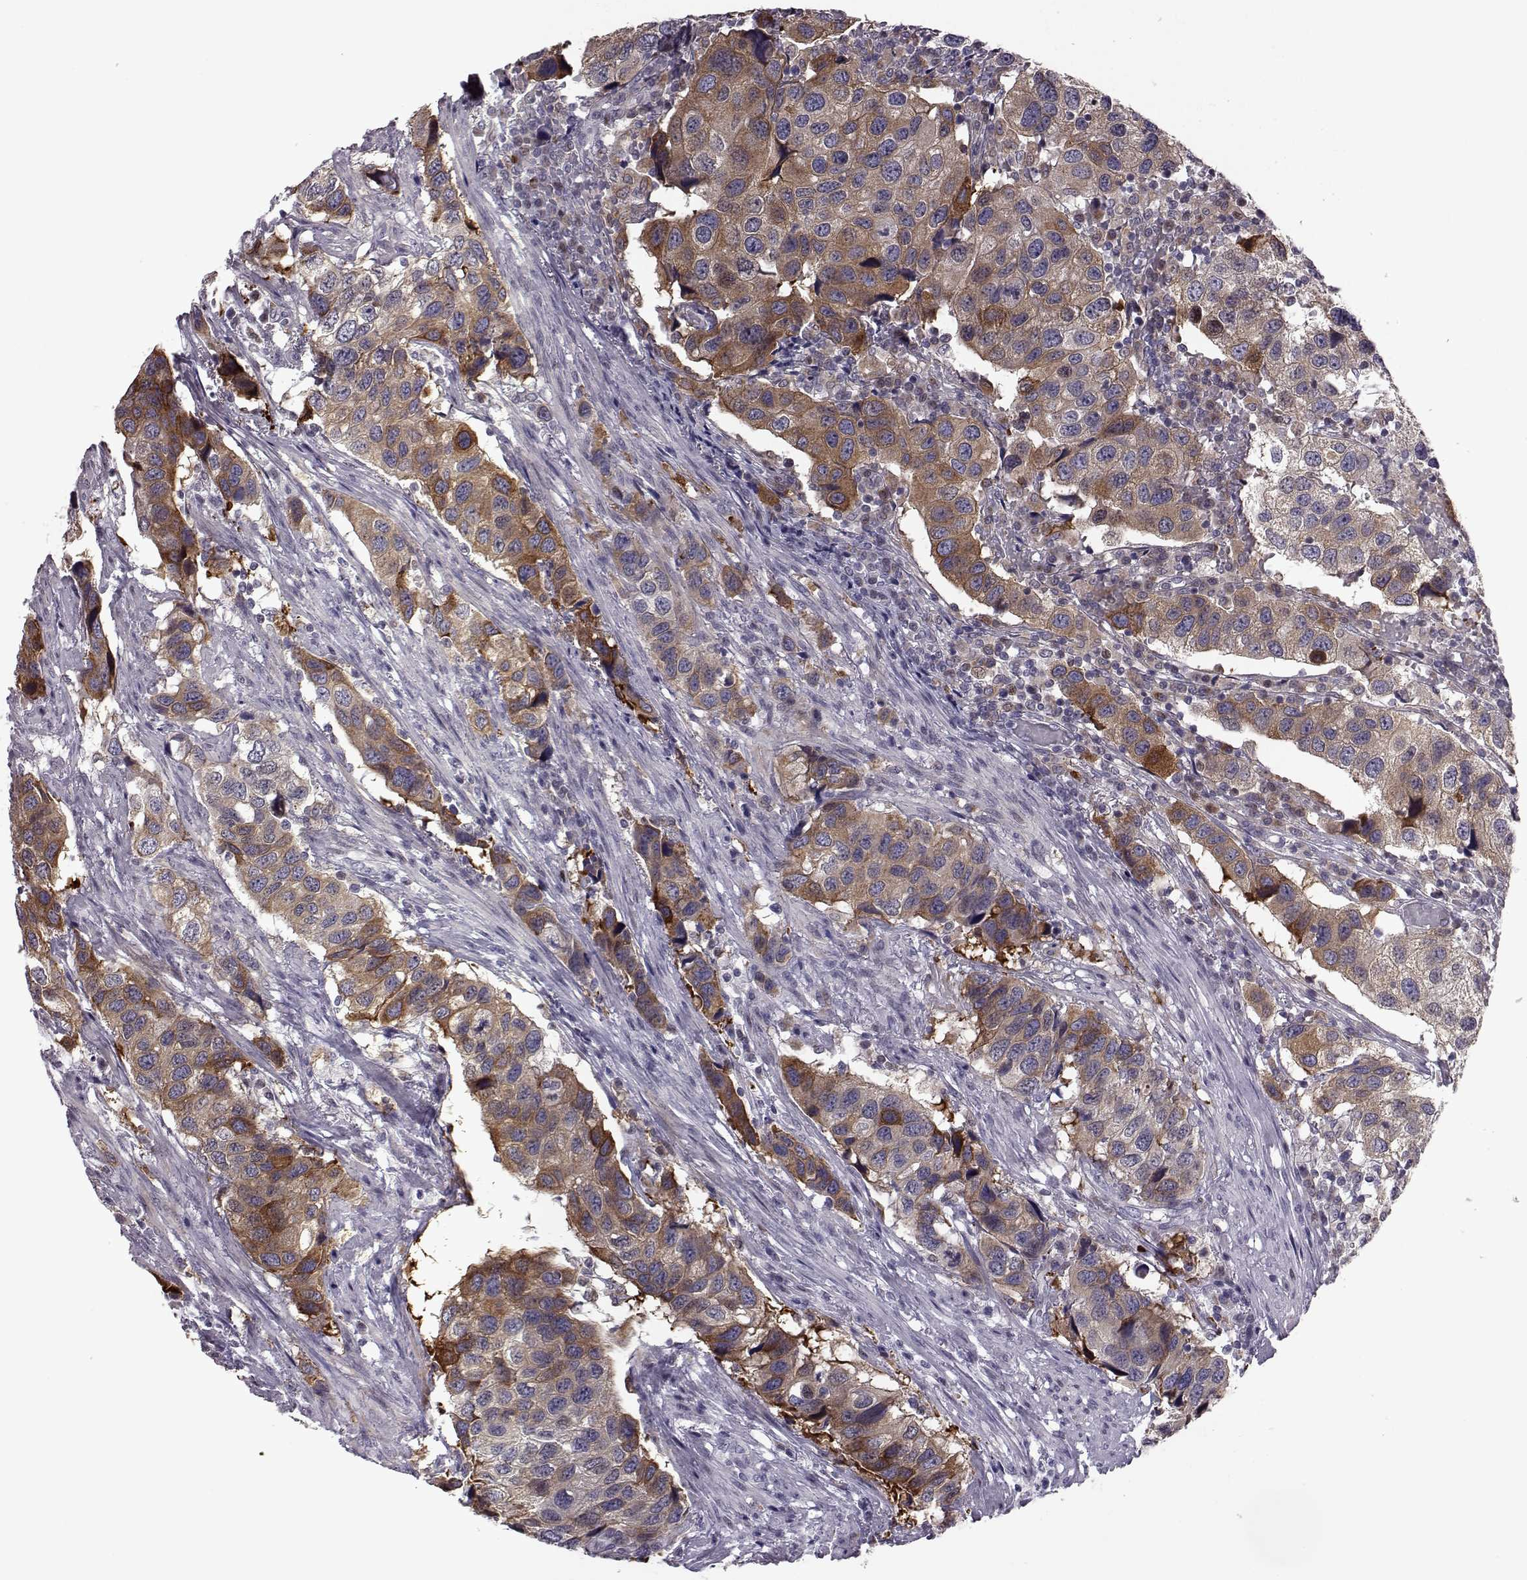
{"staining": {"intensity": "moderate", "quantity": "25%-75%", "location": "cytoplasmic/membranous"}, "tissue": "urothelial cancer", "cell_type": "Tumor cells", "image_type": "cancer", "snomed": [{"axis": "morphology", "description": "Urothelial carcinoma, High grade"}, {"axis": "topography", "description": "Urinary bladder"}], "caption": "Human high-grade urothelial carcinoma stained with a protein marker exhibits moderate staining in tumor cells.", "gene": "PRR9", "patient": {"sex": "male", "age": 79}}